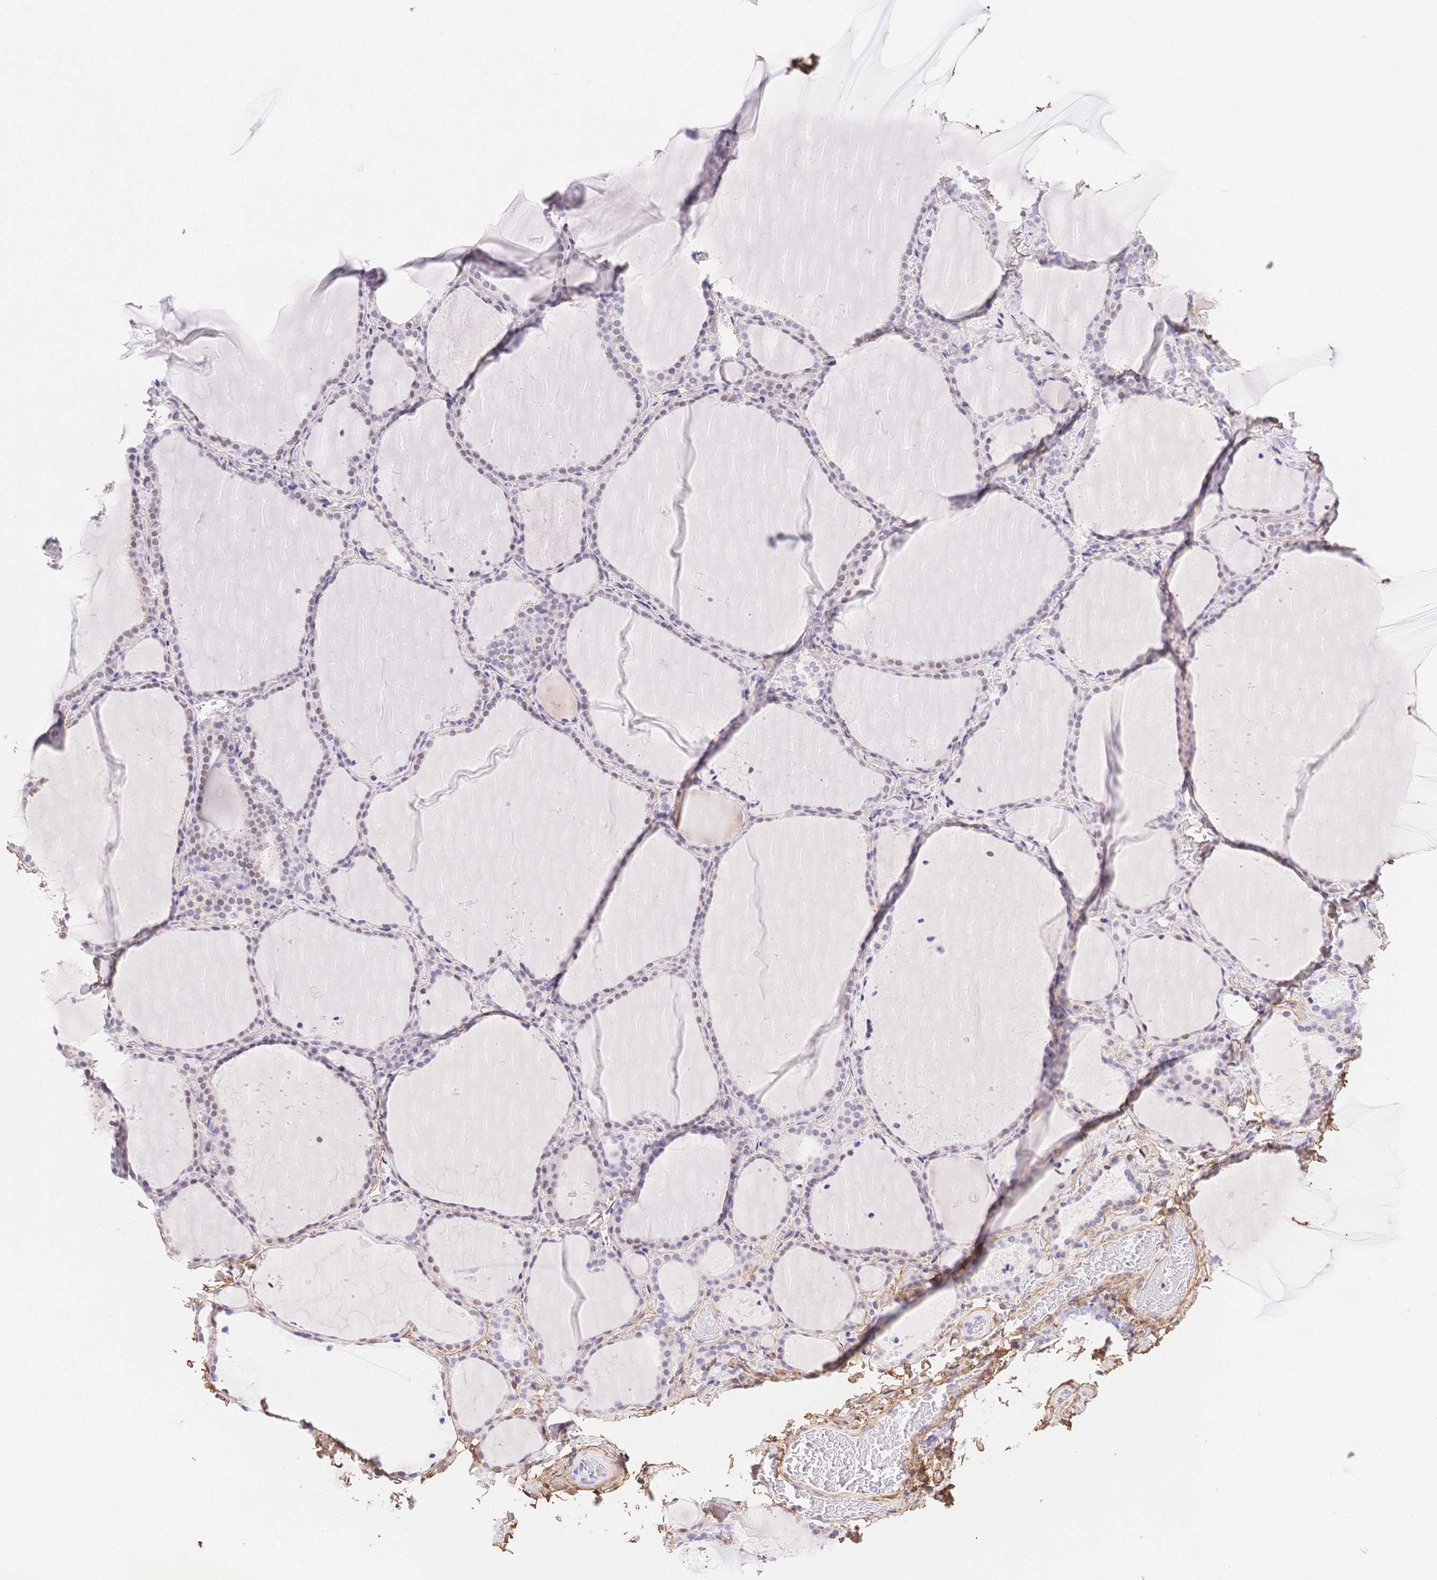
{"staining": {"intensity": "moderate", "quantity": "<25%", "location": "nuclear"}, "tissue": "thyroid gland", "cell_type": "Glandular cells", "image_type": "normal", "snomed": [{"axis": "morphology", "description": "Normal tissue, NOS"}, {"axis": "topography", "description": "Thyroid gland"}], "caption": "Protein positivity by immunohistochemistry (IHC) displays moderate nuclear staining in approximately <25% of glandular cells in benign thyroid gland.", "gene": "PDZD2", "patient": {"sex": "female", "age": 22}}